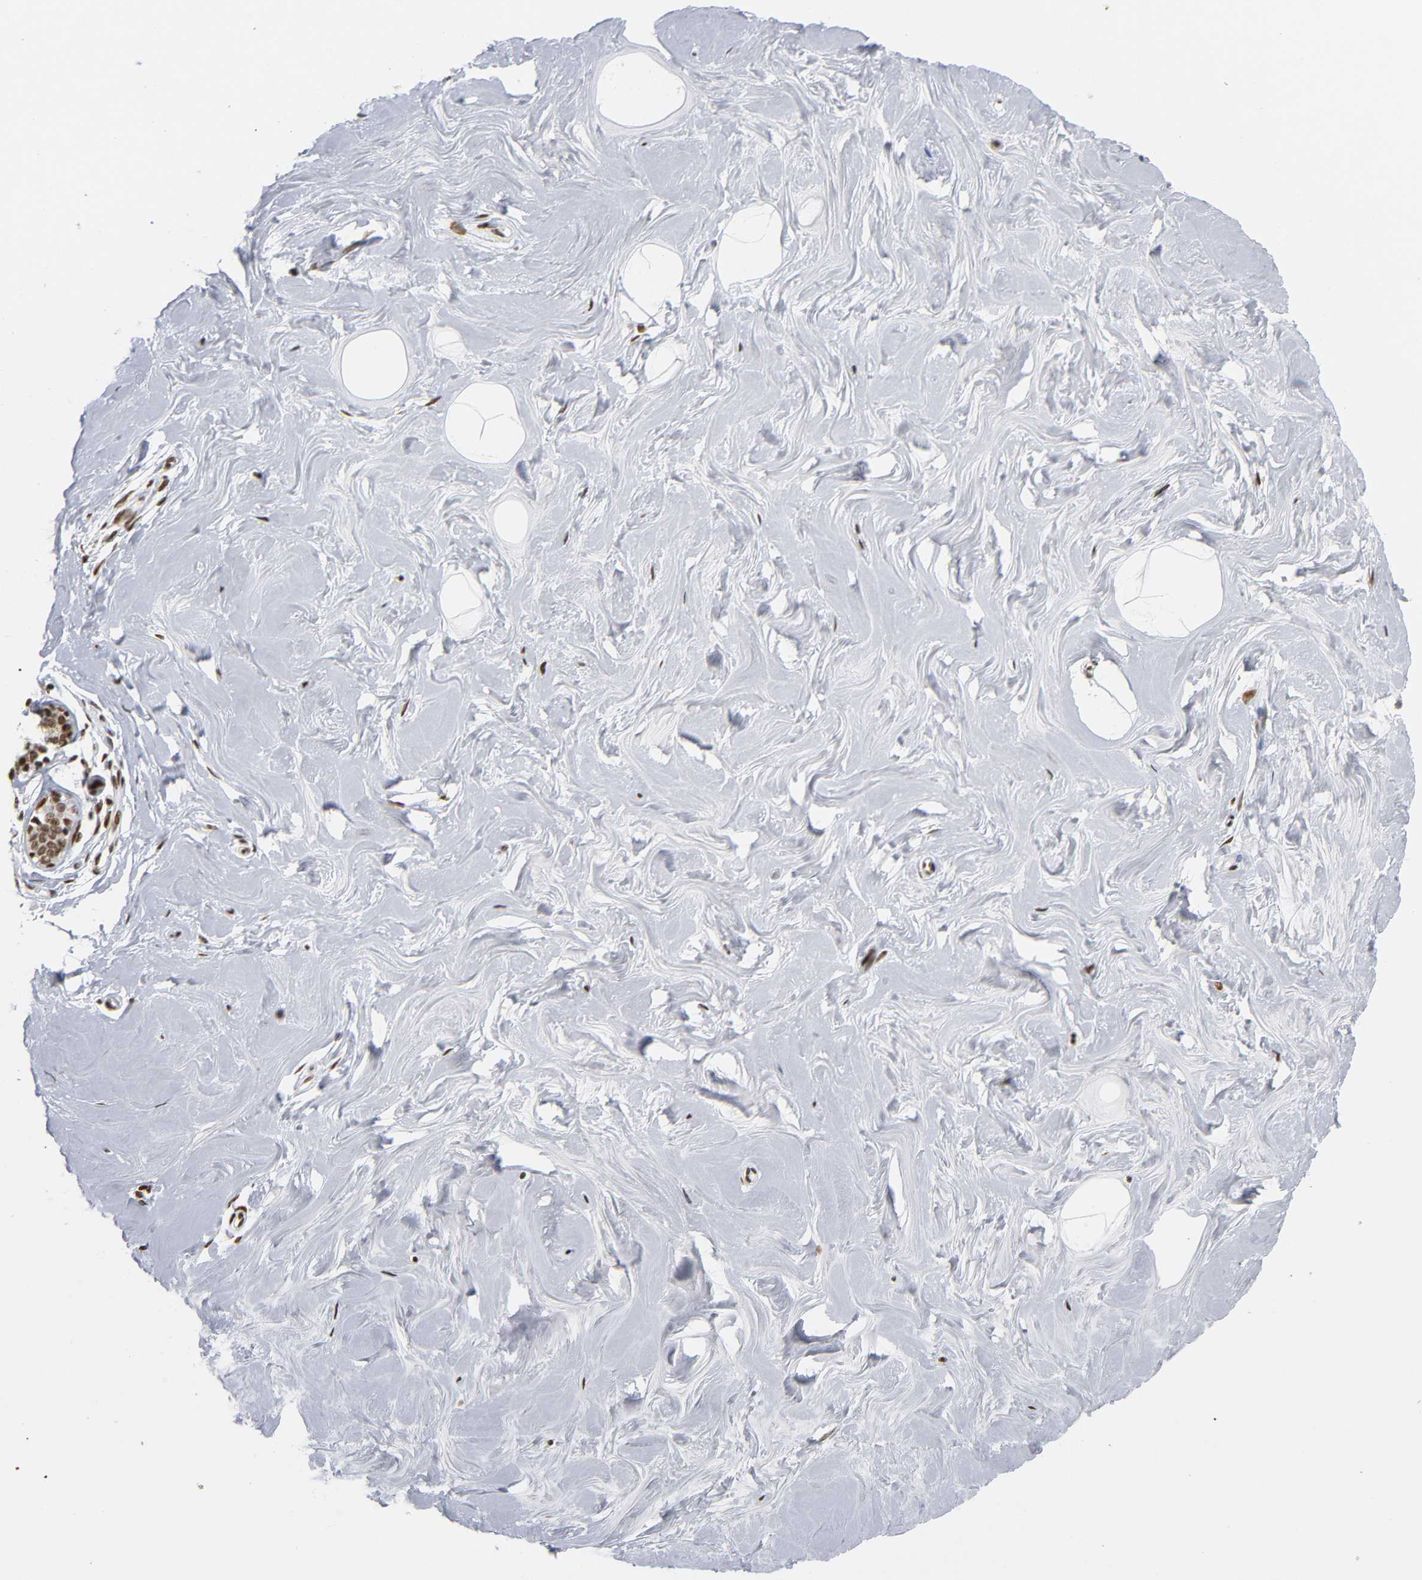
{"staining": {"intensity": "moderate", "quantity": ">75%", "location": "nuclear"}, "tissue": "breast", "cell_type": "Adipocytes", "image_type": "normal", "snomed": [{"axis": "morphology", "description": "Normal tissue, NOS"}, {"axis": "topography", "description": "Breast"}], "caption": "Protein expression analysis of normal human breast reveals moderate nuclear positivity in about >75% of adipocytes.", "gene": "CREBBP", "patient": {"sex": "female", "age": 23}}